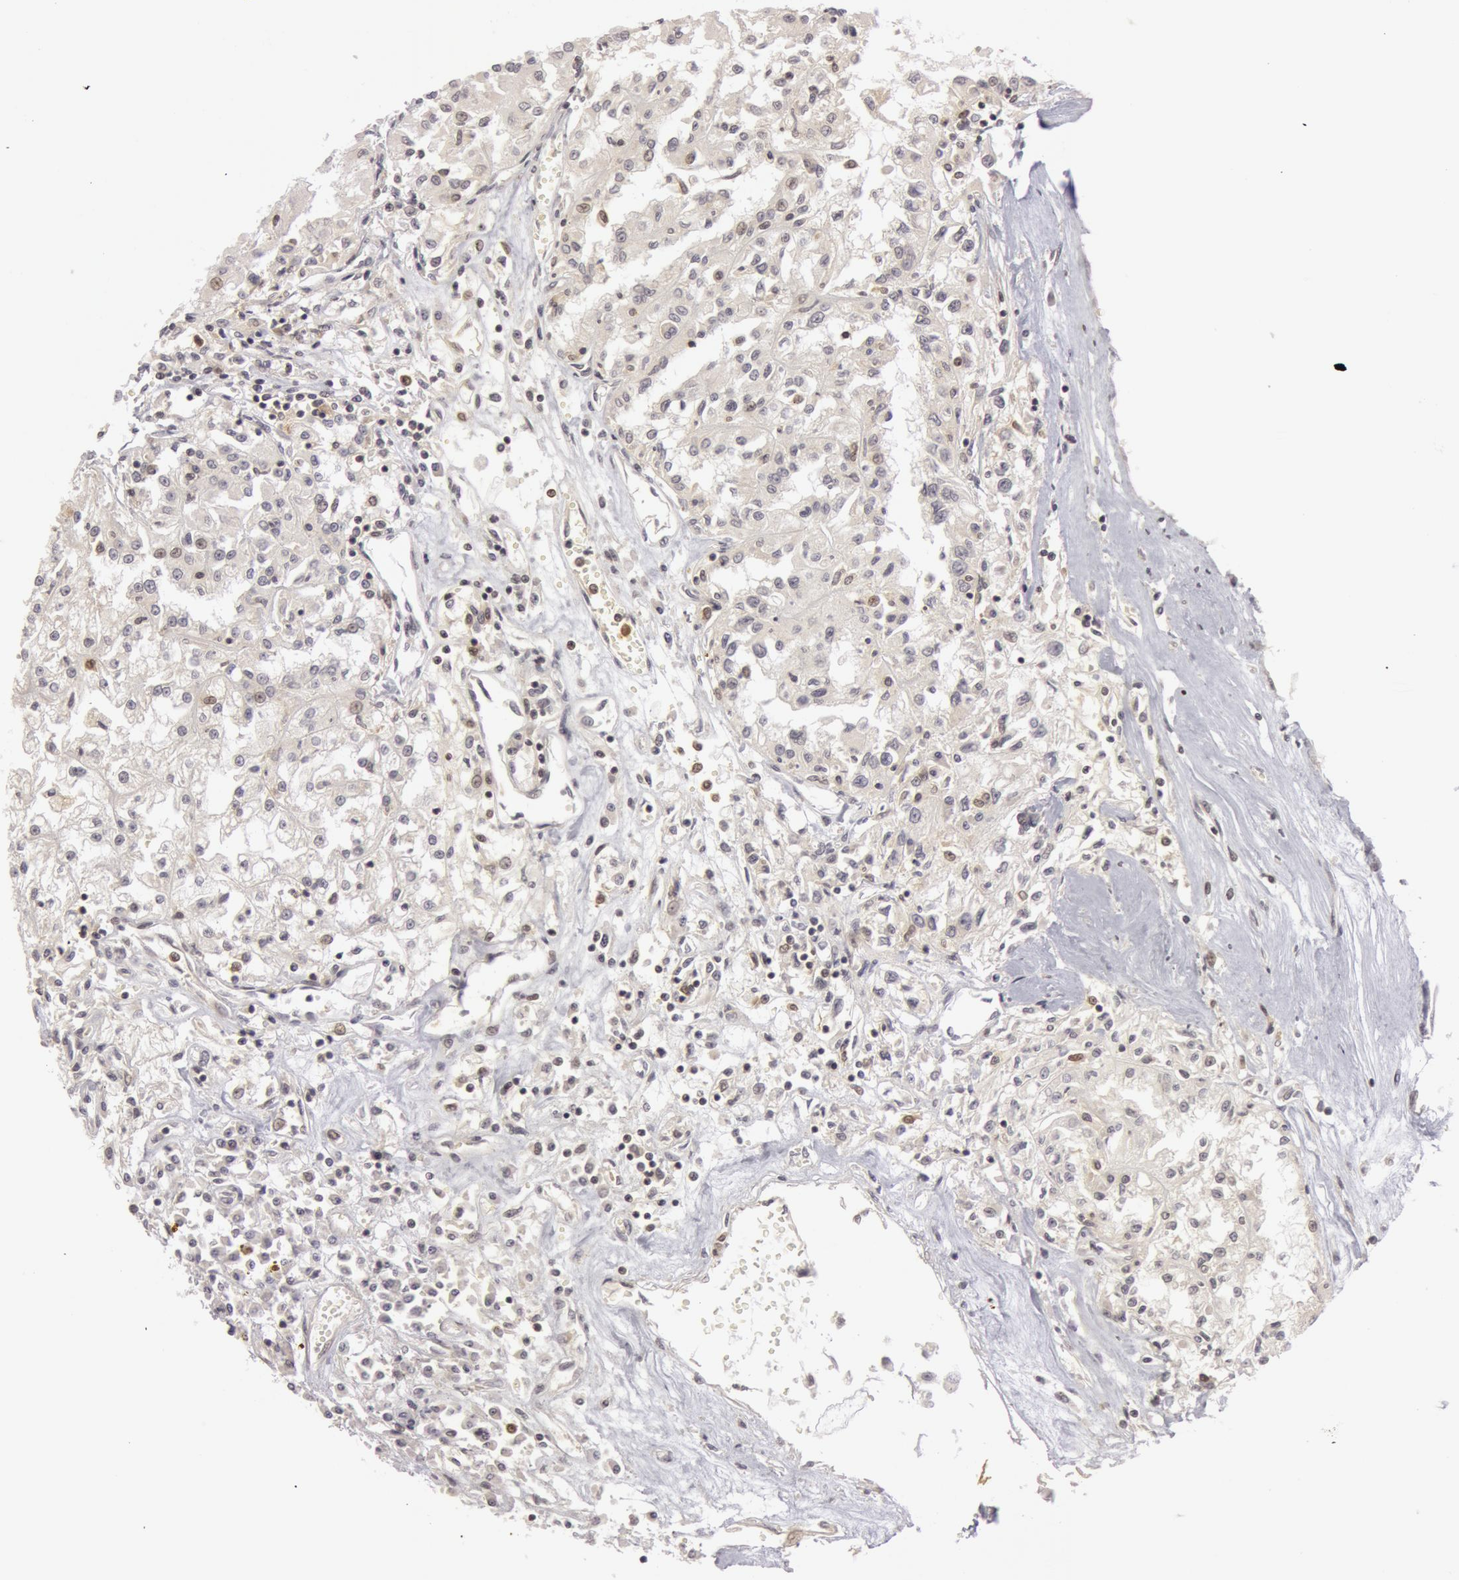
{"staining": {"intensity": "negative", "quantity": "none", "location": "none"}, "tissue": "renal cancer", "cell_type": "Tumor cells", "image_type": "cancer", "snomed": [{"axis": "morphology", "description": "Adenocarcinoma, NOS"}, {"axis": "topography", "description": "Kidney"}], "caption": "Human renal cancer (adenocarcinoma) stained for a protein using immunohistochemistry (IHC) exhibits no positivity in tumor cells.", "gene": "OASL", "patient": {"sex": "male", "age": 78}}